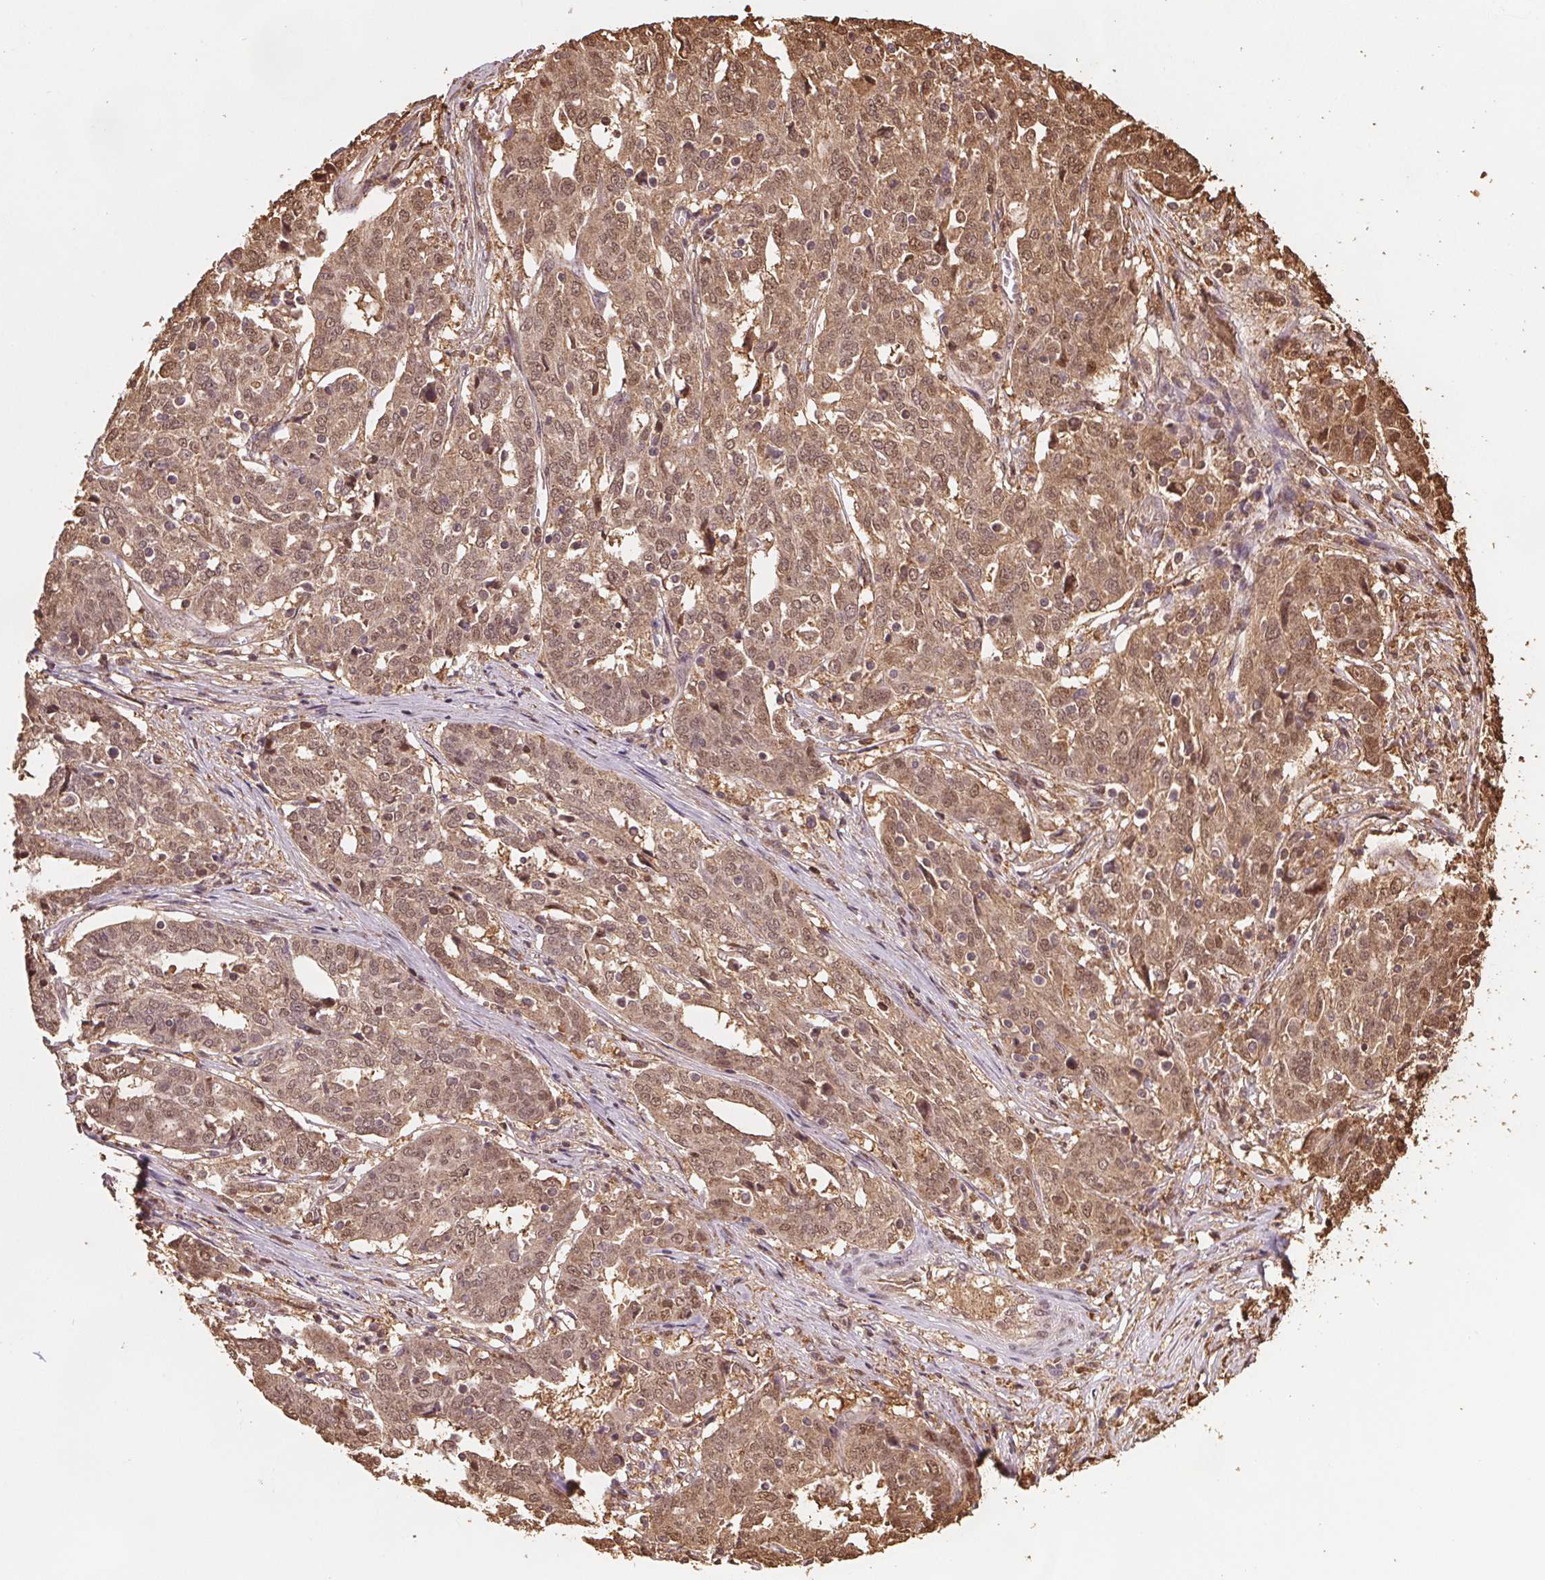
{"staining": {"intensity": "moderate", "quantity": ">75%", "location": "cytoplasmic/membranous,nuclear"}, "tissue": "ovarian cancer", "cell_type": "Tumor cells", "image_type": "cancer", "snomed": [{"axis": "morphology", "description": "Cystadenocarcinoma, serous, NOS"}, {"axis": "topography", "description": "Ovary"}], "caption": "This is a photomicrograph of immunohistochemistry (IHC) staining of ovarian serous cystadenocarcinoma, which shows moderate expression in the cytoplasmic/membranous and nuclear of tumor cells.", "gene": "ENO1", "patient": {"sex": "female", "age": 67}}